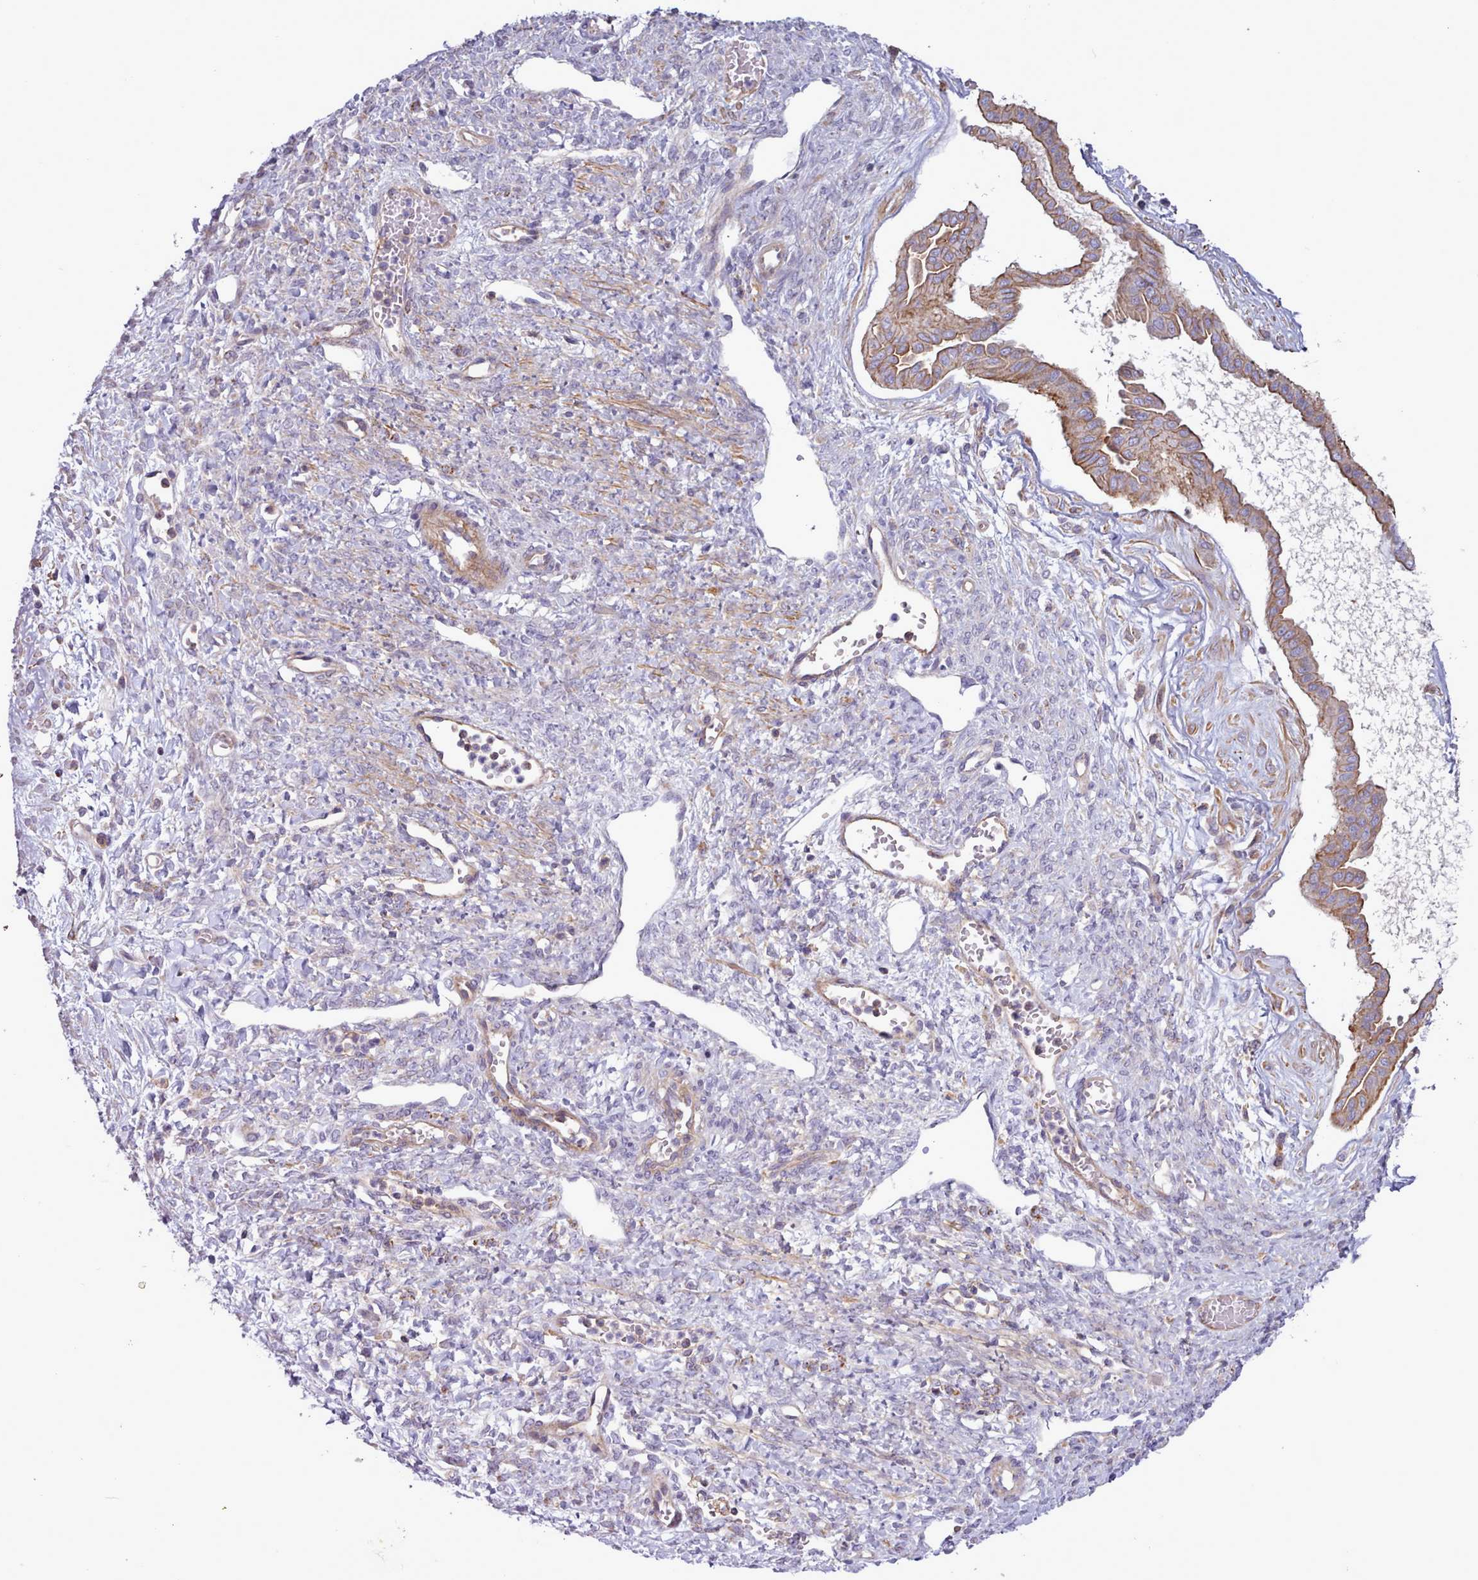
{"staining": {"intensity": "moderate", "quantity": "25%-75%", "location": "cytoplasmic/membranous"}, "tissue": "ovarian cancer", "cell_type": "Tumor cells", "image_type": "cancer", "snomed": [{"axis": "morphology", "description": "Cystadenocarcinoma, mucinous, NOS"}, {"axis": "topography", "description": "Ovary"}], "caption": "The photomicrograph displays immunohistochemical staining of ovarian cancer (mucinous cystadenocarcinoma). There is moderate cytoplasmic/membranous staining is seen in approximately 25%-75% of tumor cells.", "gene": "TENT4B", "patient": {"sex": "female", "age": 73}}